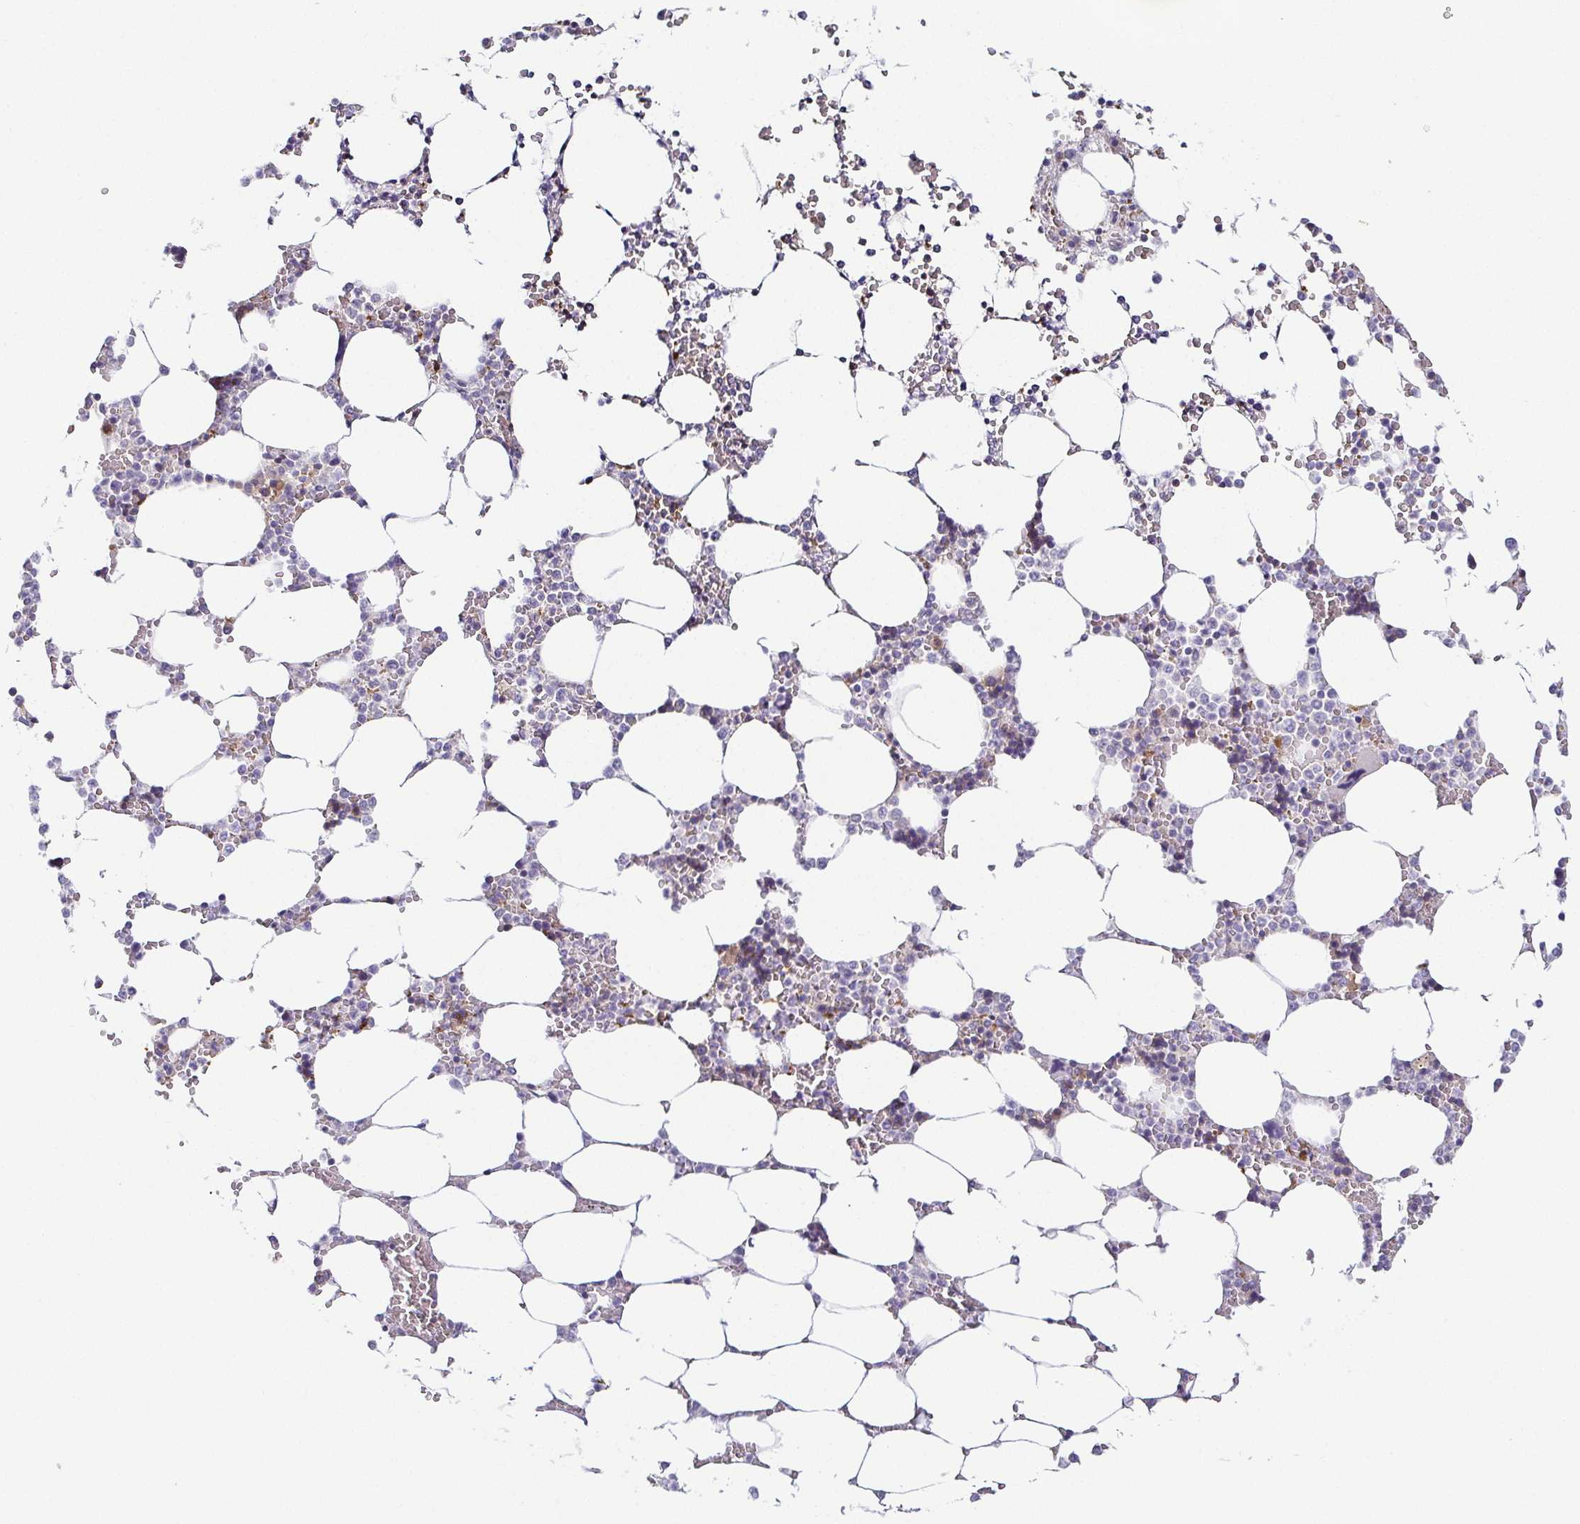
{"staining": {"intensity": "weak", "quantity": "<25%", "location": "cytoplasmic/membranous"}, "tissue": "bone marrow", "cell_type": "Hematopoietic cells", "image_type": "normal", "snomed": [{"axis": "morphology", "description": "Normal tissue, NOS"}, {"axis": "topography", "description": "Bone marrow"}], "caption": "This micrograph is of normal bone marrow stained with IHC to label a protein in brown with the nuclei are counter-stained blue. There is no staining in hematopoietic cells.", "gene": "FAM162B", "patient": {"sex": "male", "age": 64}}